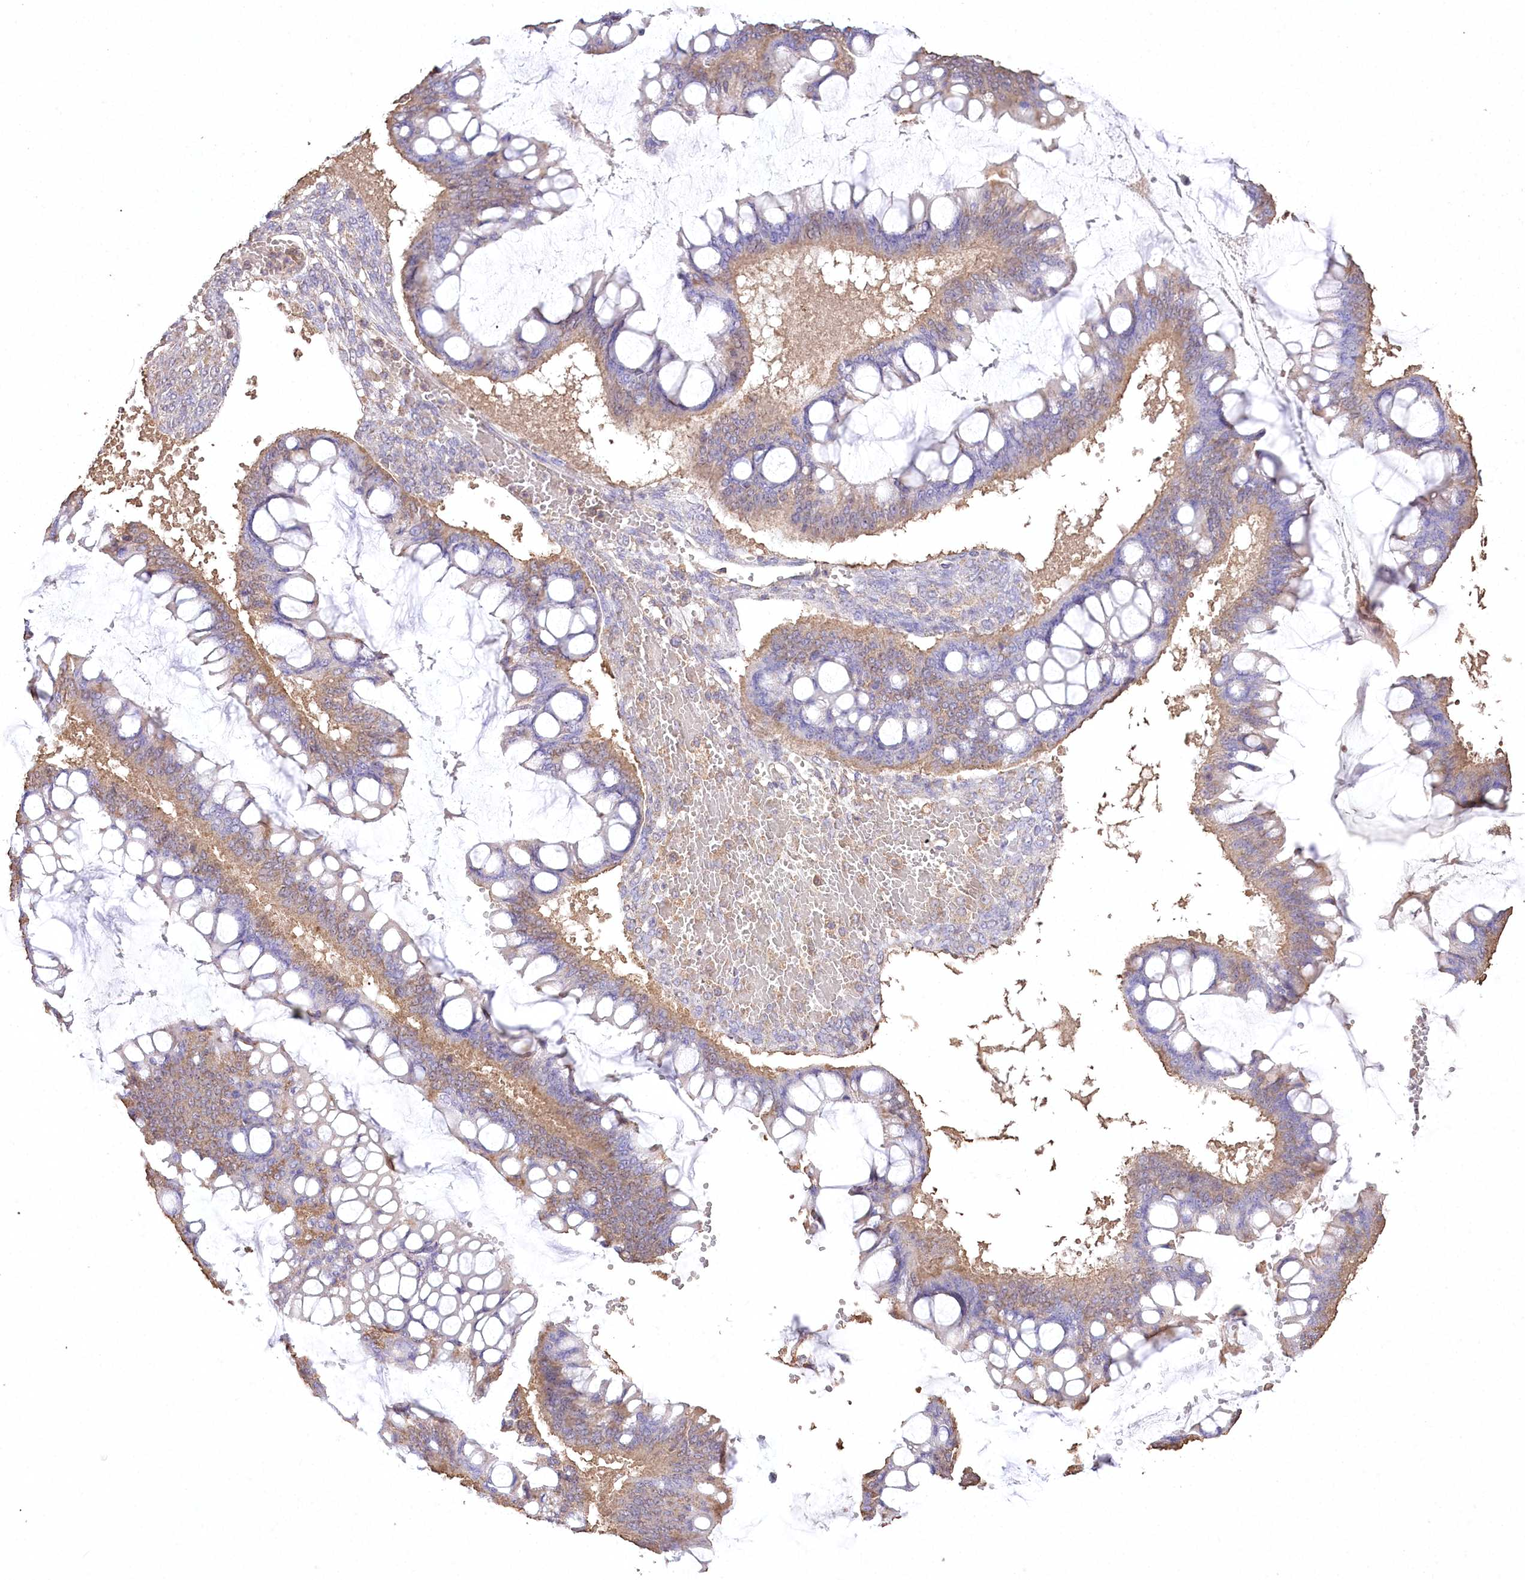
{"staining": {"intensity": "weak", "quantity": "25%-75%", "location": "cytoplasmic/membranous"}, "tissue": "ovarian cancer", "cell_type": "Tumor cells", "image_type": "cancer", "snomed": [{"axis": "morphology", "description": "Cystadenocarcinoma, mucinous, NOS"}, {"axis": "topography", "description": "Ovary"}], "caption": "Immunohistochemistry of ovarian cancer (mucinous cystadenocarcinoma) exhibits low levels of weak cytoplasmic/membranous staining in about 25%-75% of tumor cells. The staining was performed using DAB (3,3'-diaminobenzidine) to visualize the protein expression in brown, while the nuclei were stained in blue with hematoxylin (Magnification: 20x).", "gene": "IREB2", "patient": {"sex": "female", "age": 73}}